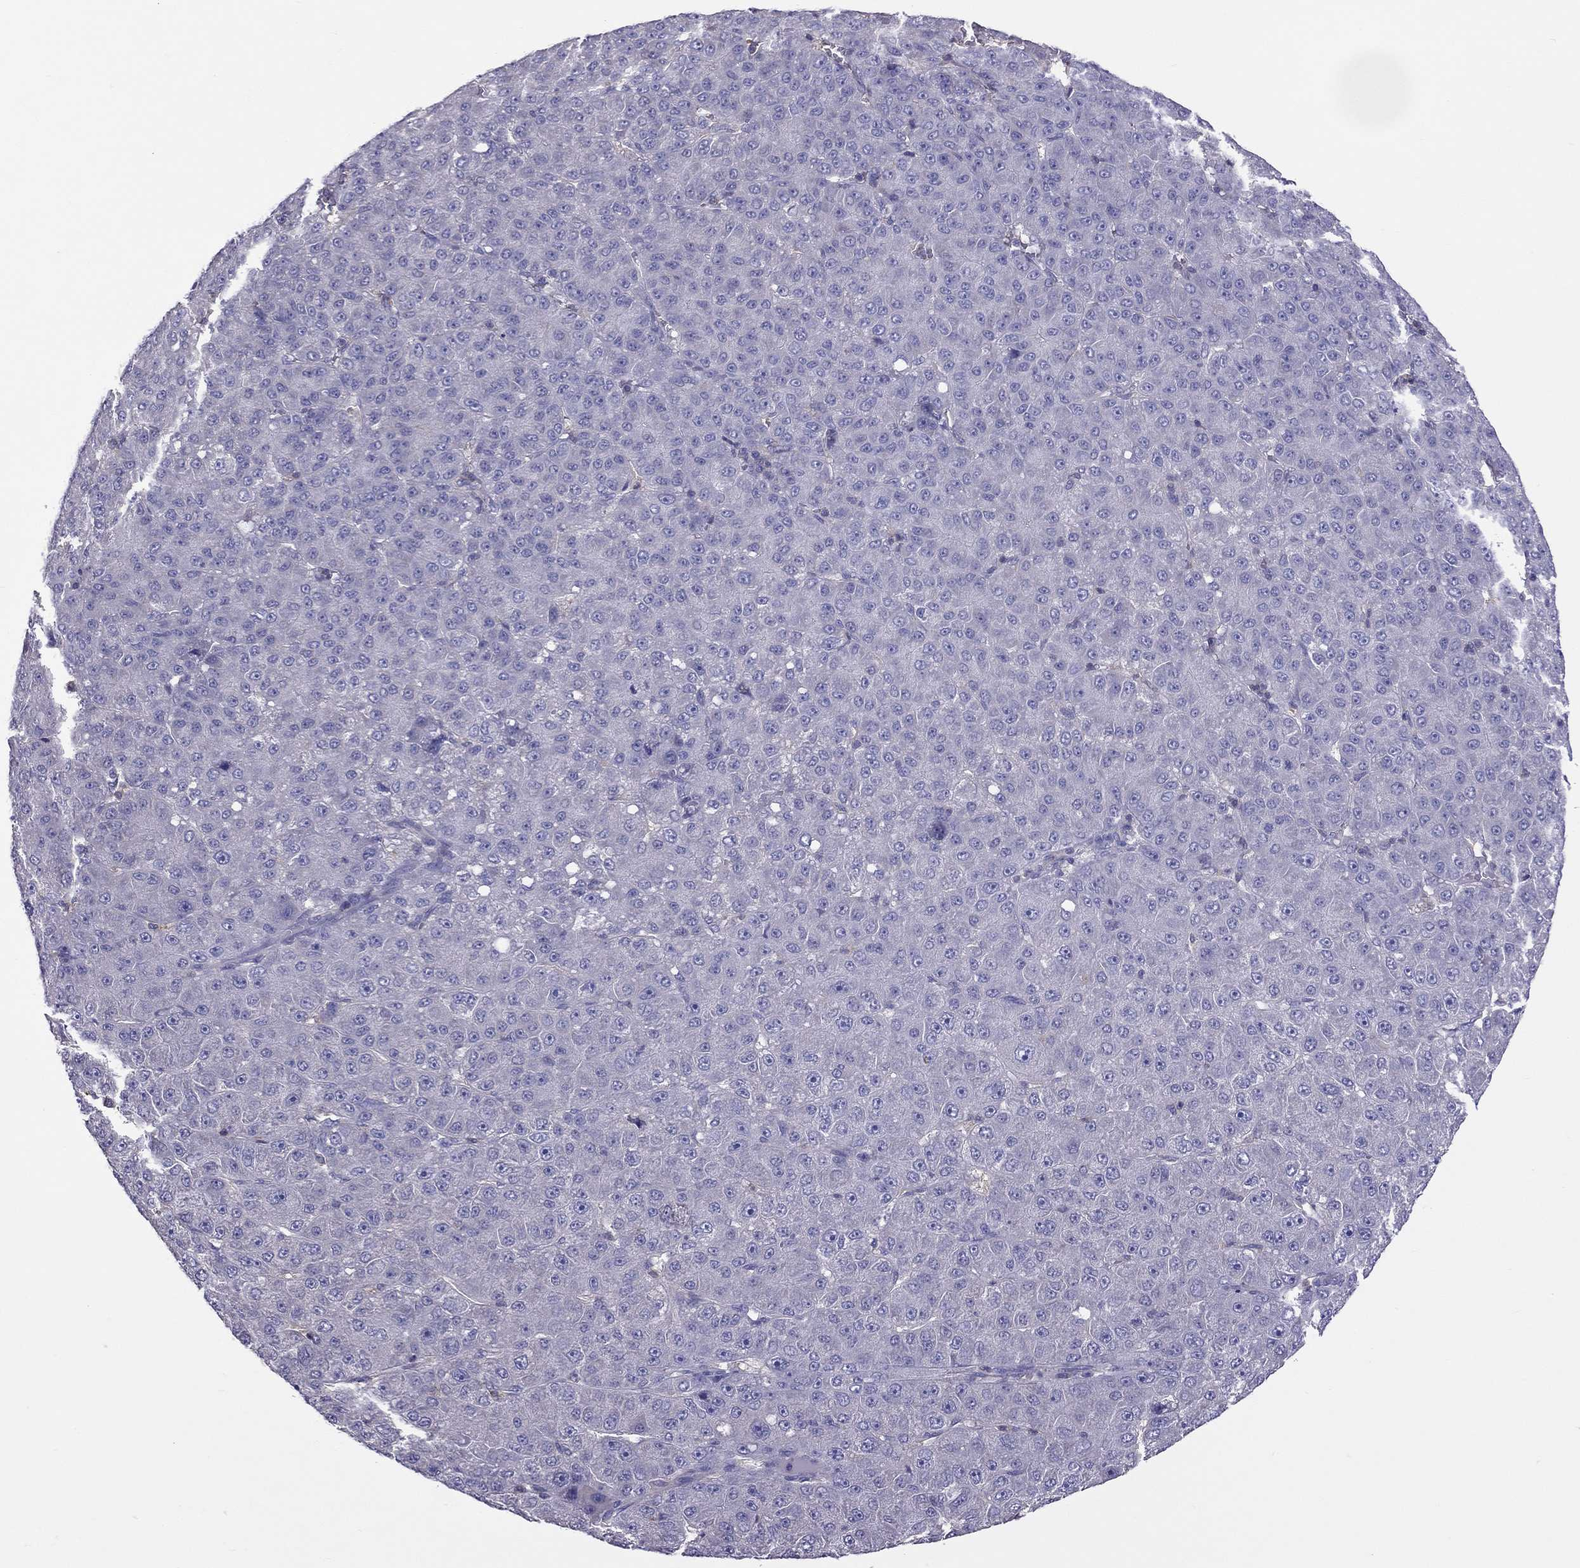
{"staining": {"intensity": "negative", "quantity": "none", "location": "none"}, "tissue": "liver cancer", "cell_type": "Tumor cells", "image_type": "cancer", "snomed": [{"axis": "morphology", "description": "Carcinoma, Hepatocellular, NOS"}, {"axis": "topography", "description": "Liver"}], "caption": "This is an immunohistochemistry (IHC) image of human hepatocellular carcinoma (liver). There is no expression in tumor cells.", "gene": "TEX22", "patient": {"sex": "male", "age": 67}}